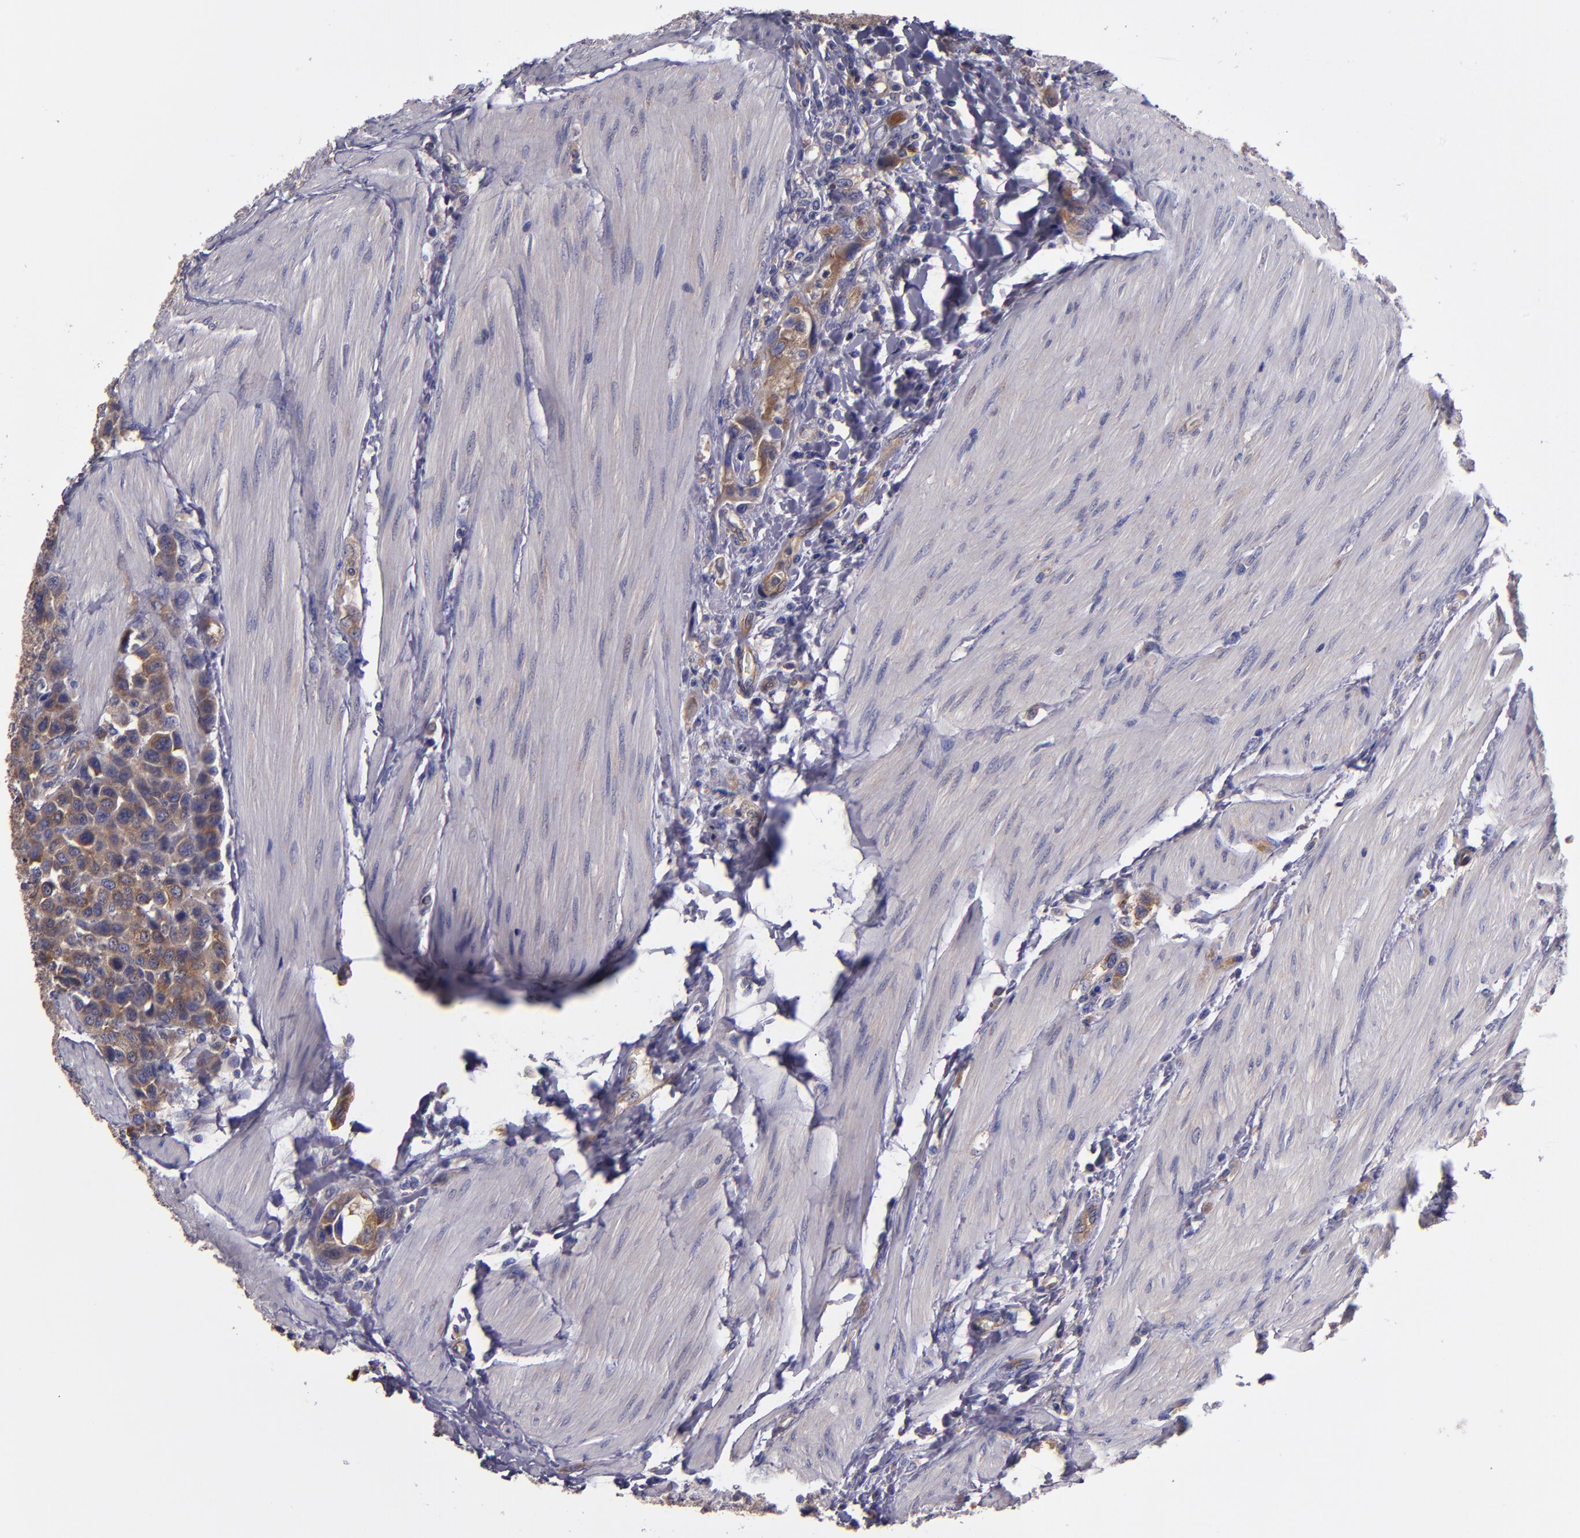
{"staining": {"intensity": "weak", "quantity": ">75%", "location": "cytoplasmic/membranous"}, "tissue": "urothelial cancer", "cell_type": "Tumor cells", "image_type": "cancer", "snomed": [{"axis": "morphology", "description": "Urothelial carcinoma, High grade"}, {"axis": "topography", "description": "Urinary bladder"}], "caption": "Tumor cells display low levels of weak cytoplasmic/membranous staining in approximately >75% of cells in human urothelial cancer.", "gene": "CARS1", "patient": {"sex": "male", "age": 50}}